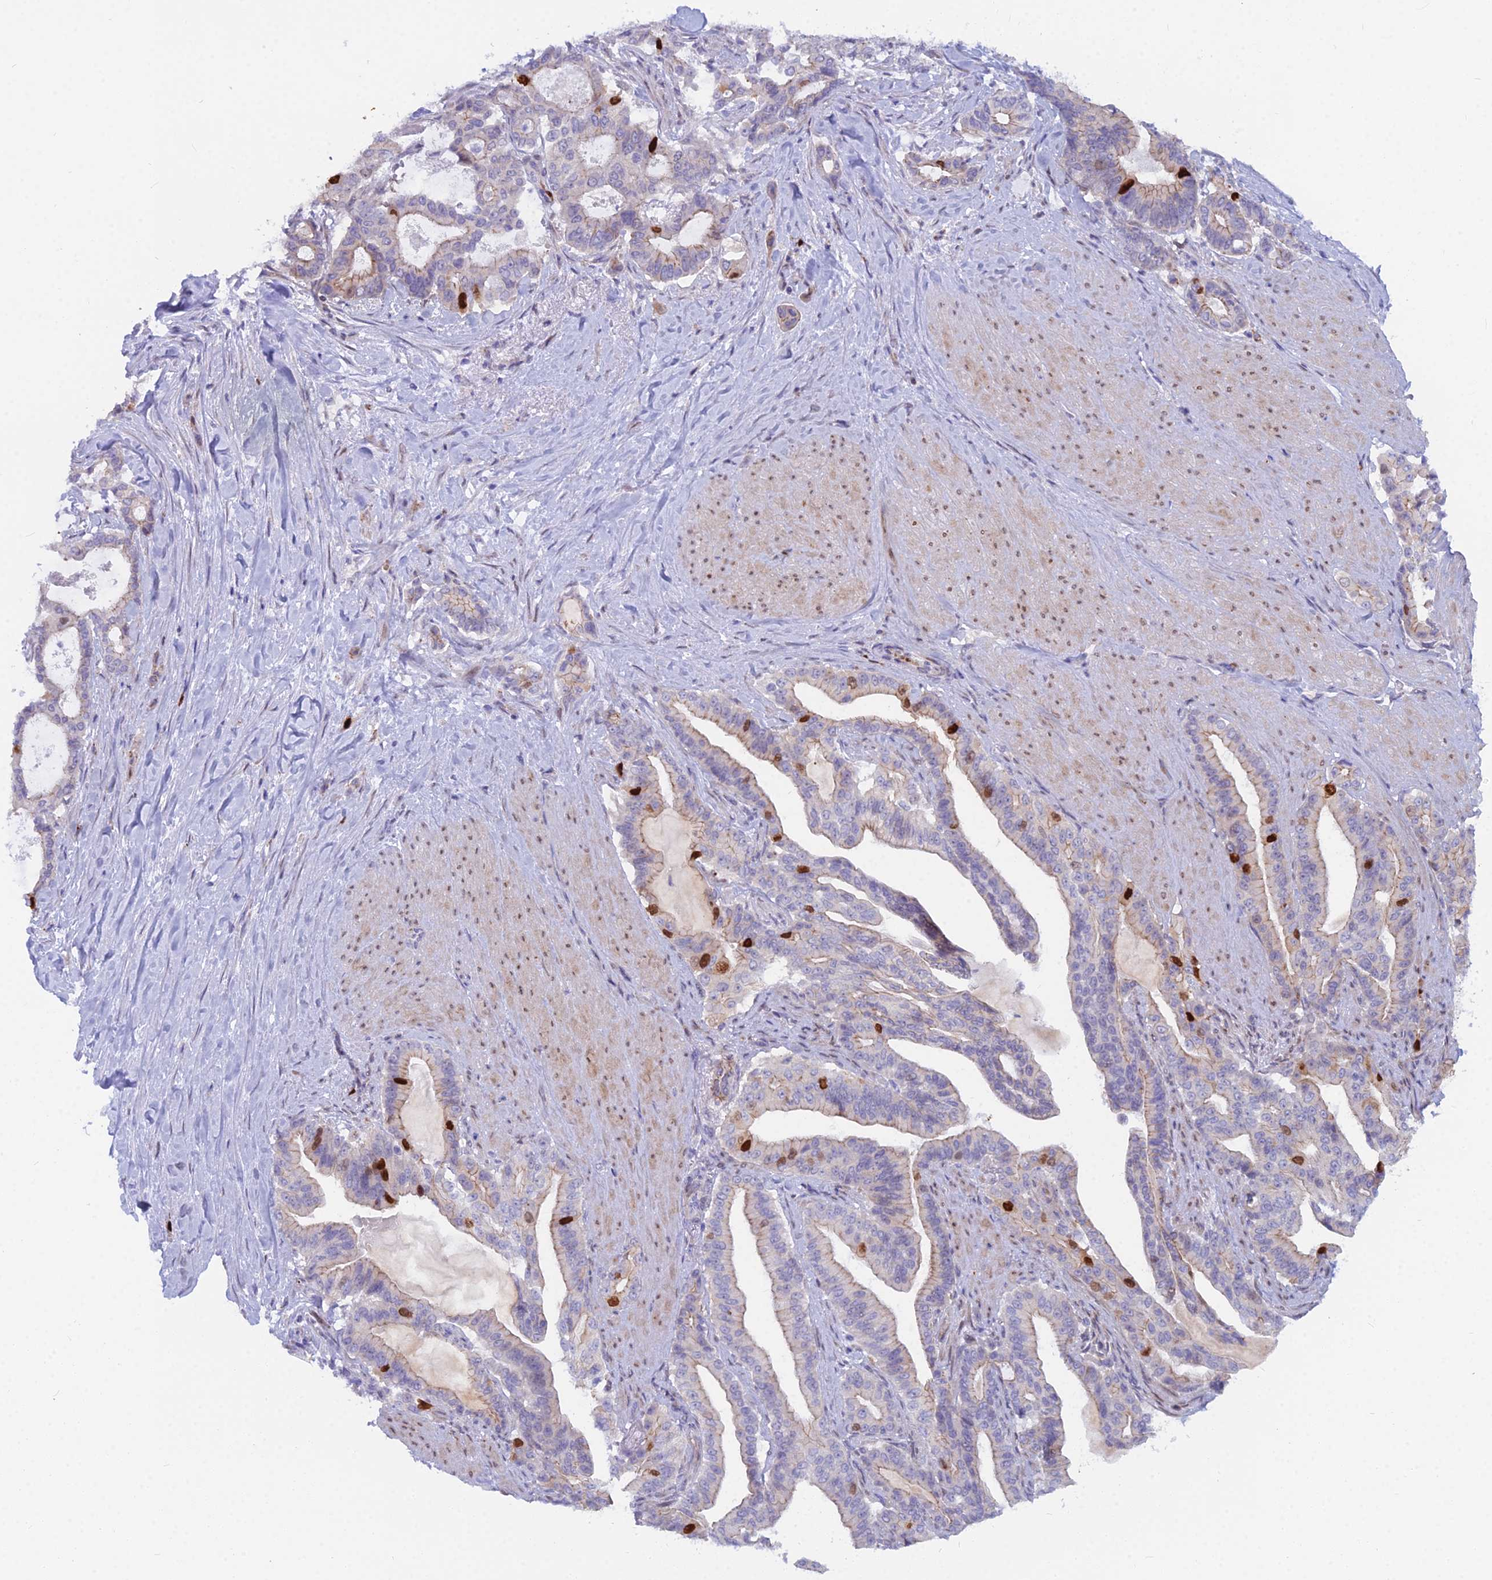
{"staining": {"intensity": "strong", "quantity": "<25%", "location": "cytoplasmic/membranous,nuclear"}, "tissue": "pancreatic cancer", "cell_type": "Tumor cells", "image_type": "cancer", "snomed": [{"axis": "morphology", "description": "Adenocarcinoma, NOS"}, {"axis": "topography", "description": "Pancreas"}], "caption": "Immunohistochemistry of human pancreatic cancer exhibits medium levels of strong cytoplasmic/membranous and nuclear expression in approximately <25% of tumor cells.", "gene": "NUSAP1", "patient": {"sex": "male", "age": 63}}